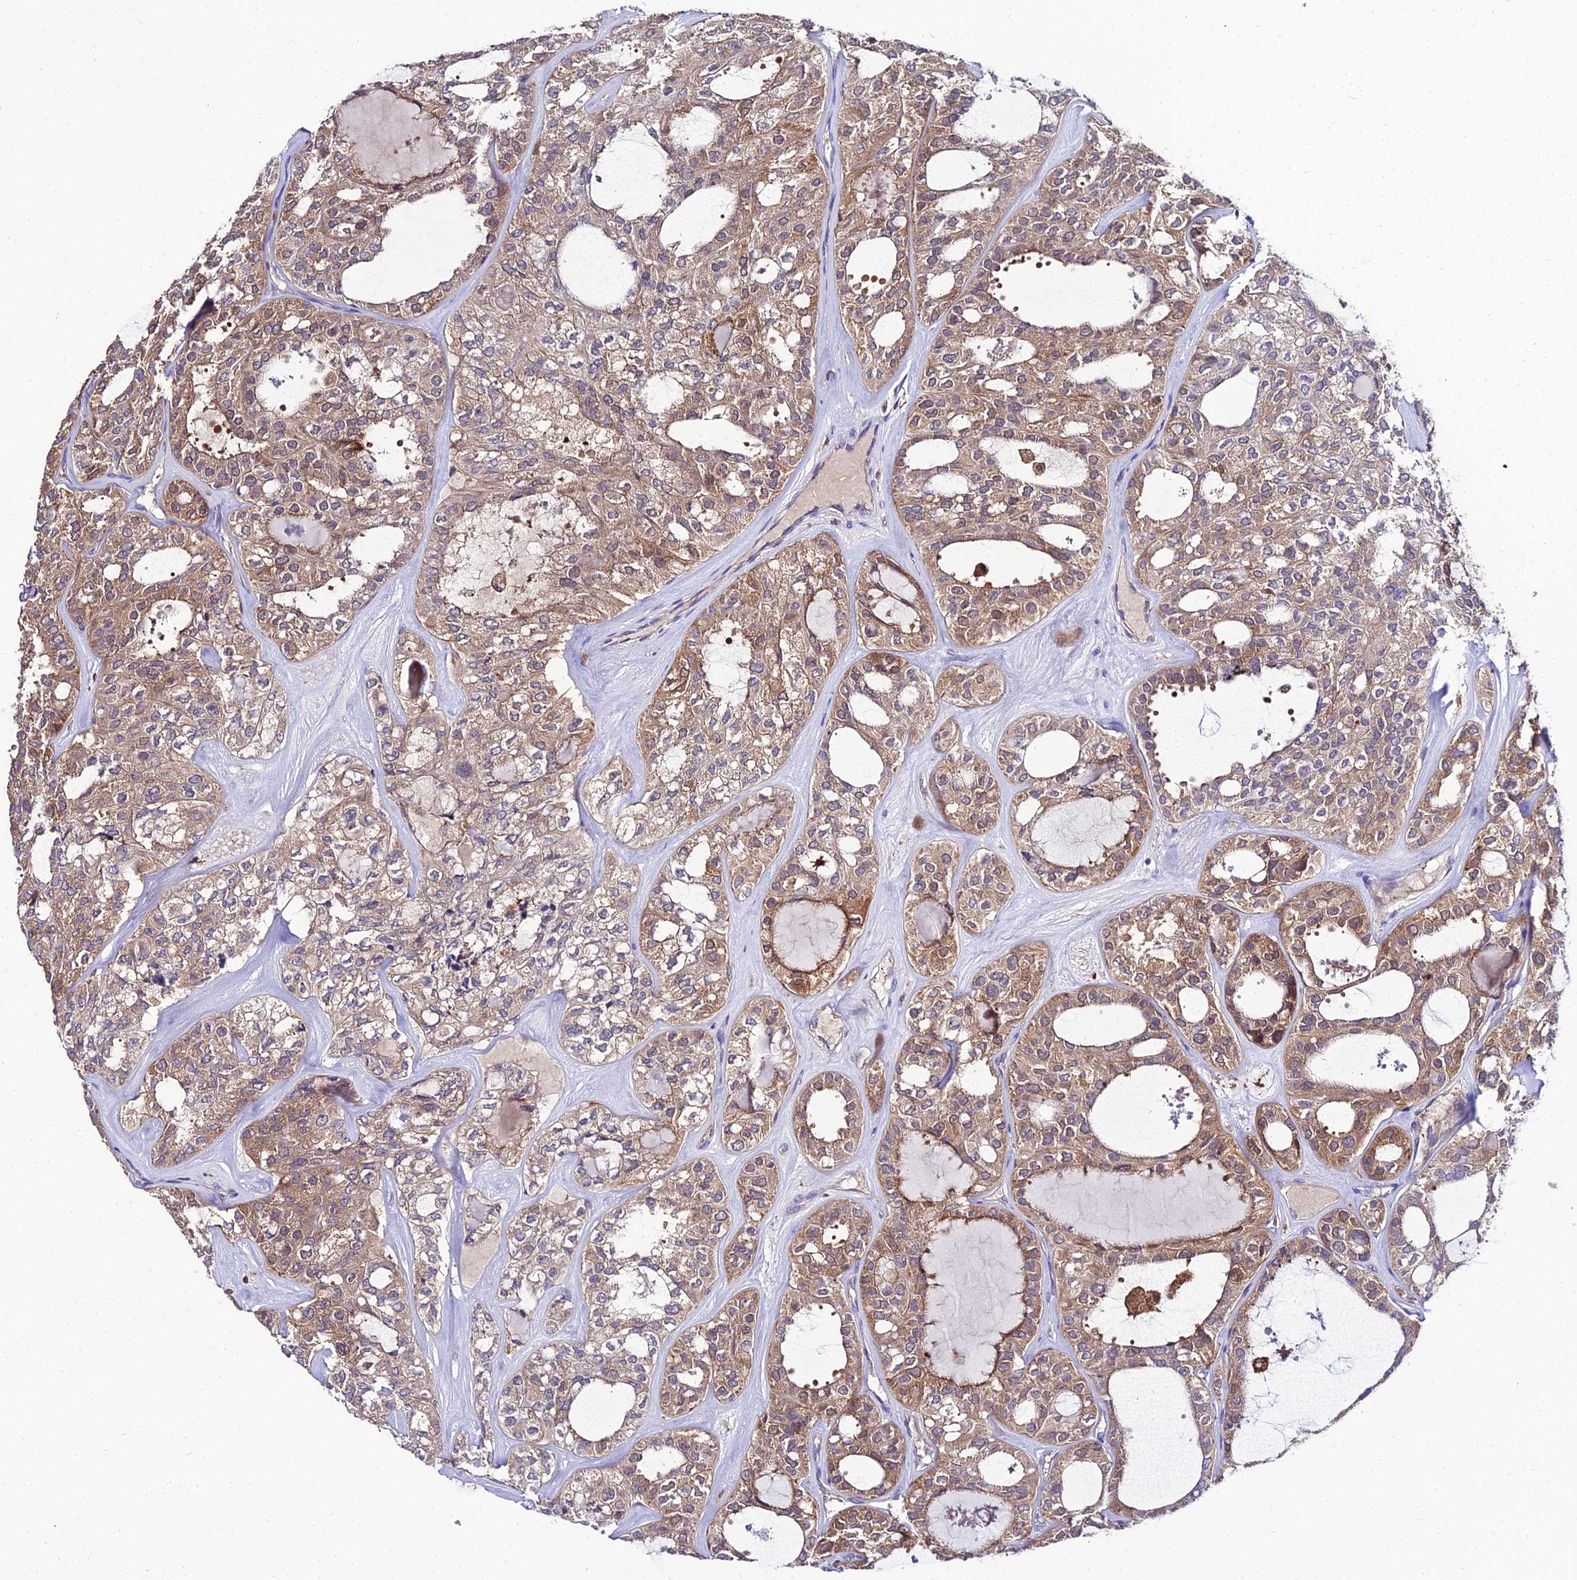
{"staining": {"intensity": "moderate", "quantity": ">75%", "location": "cytoplasmic/membranous"}, "tissue": "thyroid cancer", "cell_type": "Tumor cells", "image_type": "cancer", "snomed": [{"axis": "morphology", "description": "Follicular adenoma carcinoma, NOS"}, {"axis": "topography", "description": "Thyroid gland"}], "caption": "A brown stain labels moderate cytoplasmic/membranous expression of a protein in thyroid cancer tumor cells.", "gene": "C2orf69", "patient": {"sex": "male", "age": 75}}